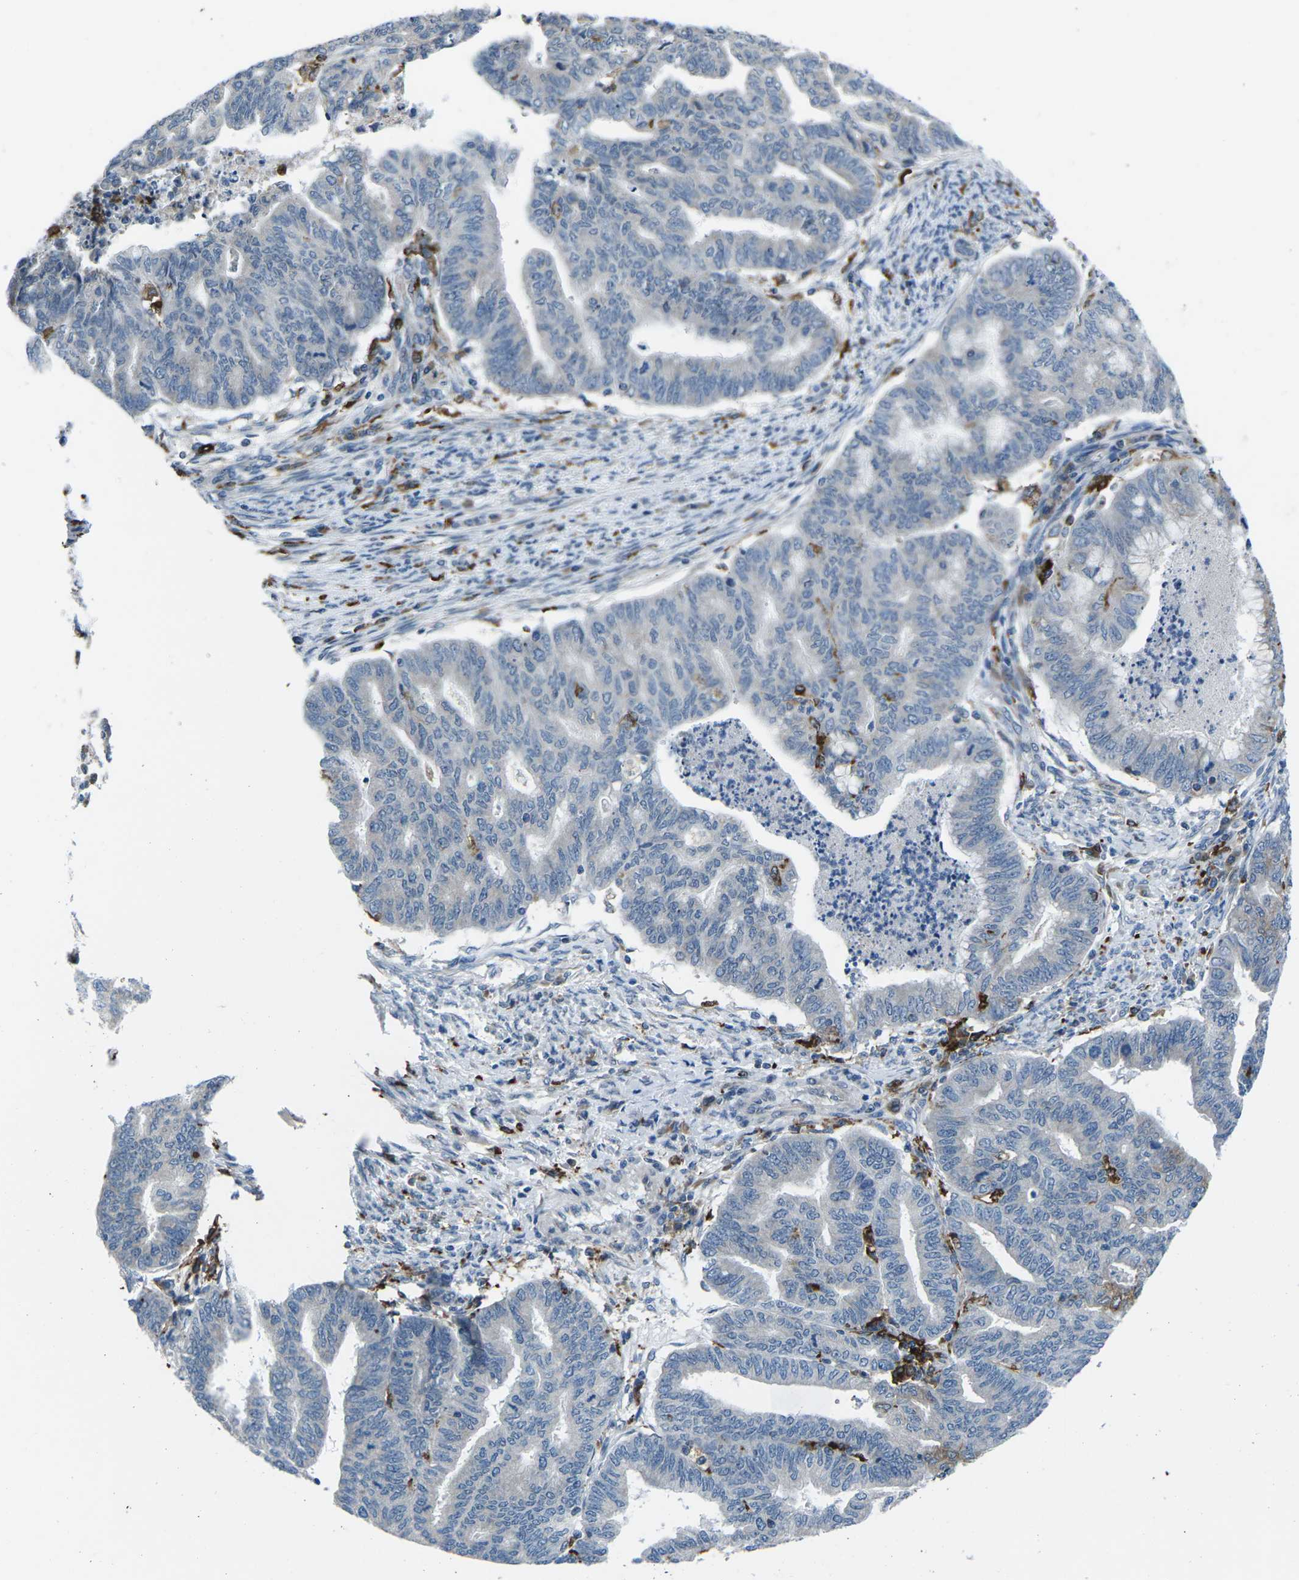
{"staining": {"intensity": "moderate", "quantity": "<25%", "location": "cytoplasmic/membranous"}, "tissue": "endometrial cancer", "cell_type": "Tumor cells", "image_type": "cancer", "snomed": [{"axis": "morphology", "description": "Adenocarcinoma, NOS"}, {"axis": "topography", "description": "Endometrium"}], "caption": "Brown immunohistochemical staining in endometrial adenocarcinoma exhibits moderate cytoplasmic/membranous staining in about <25% of tumor cells. (IHC, brightfield microscopy, high magnification).", "gene": "PTPN1", "patient": {"sex": "female", "age": 79}}